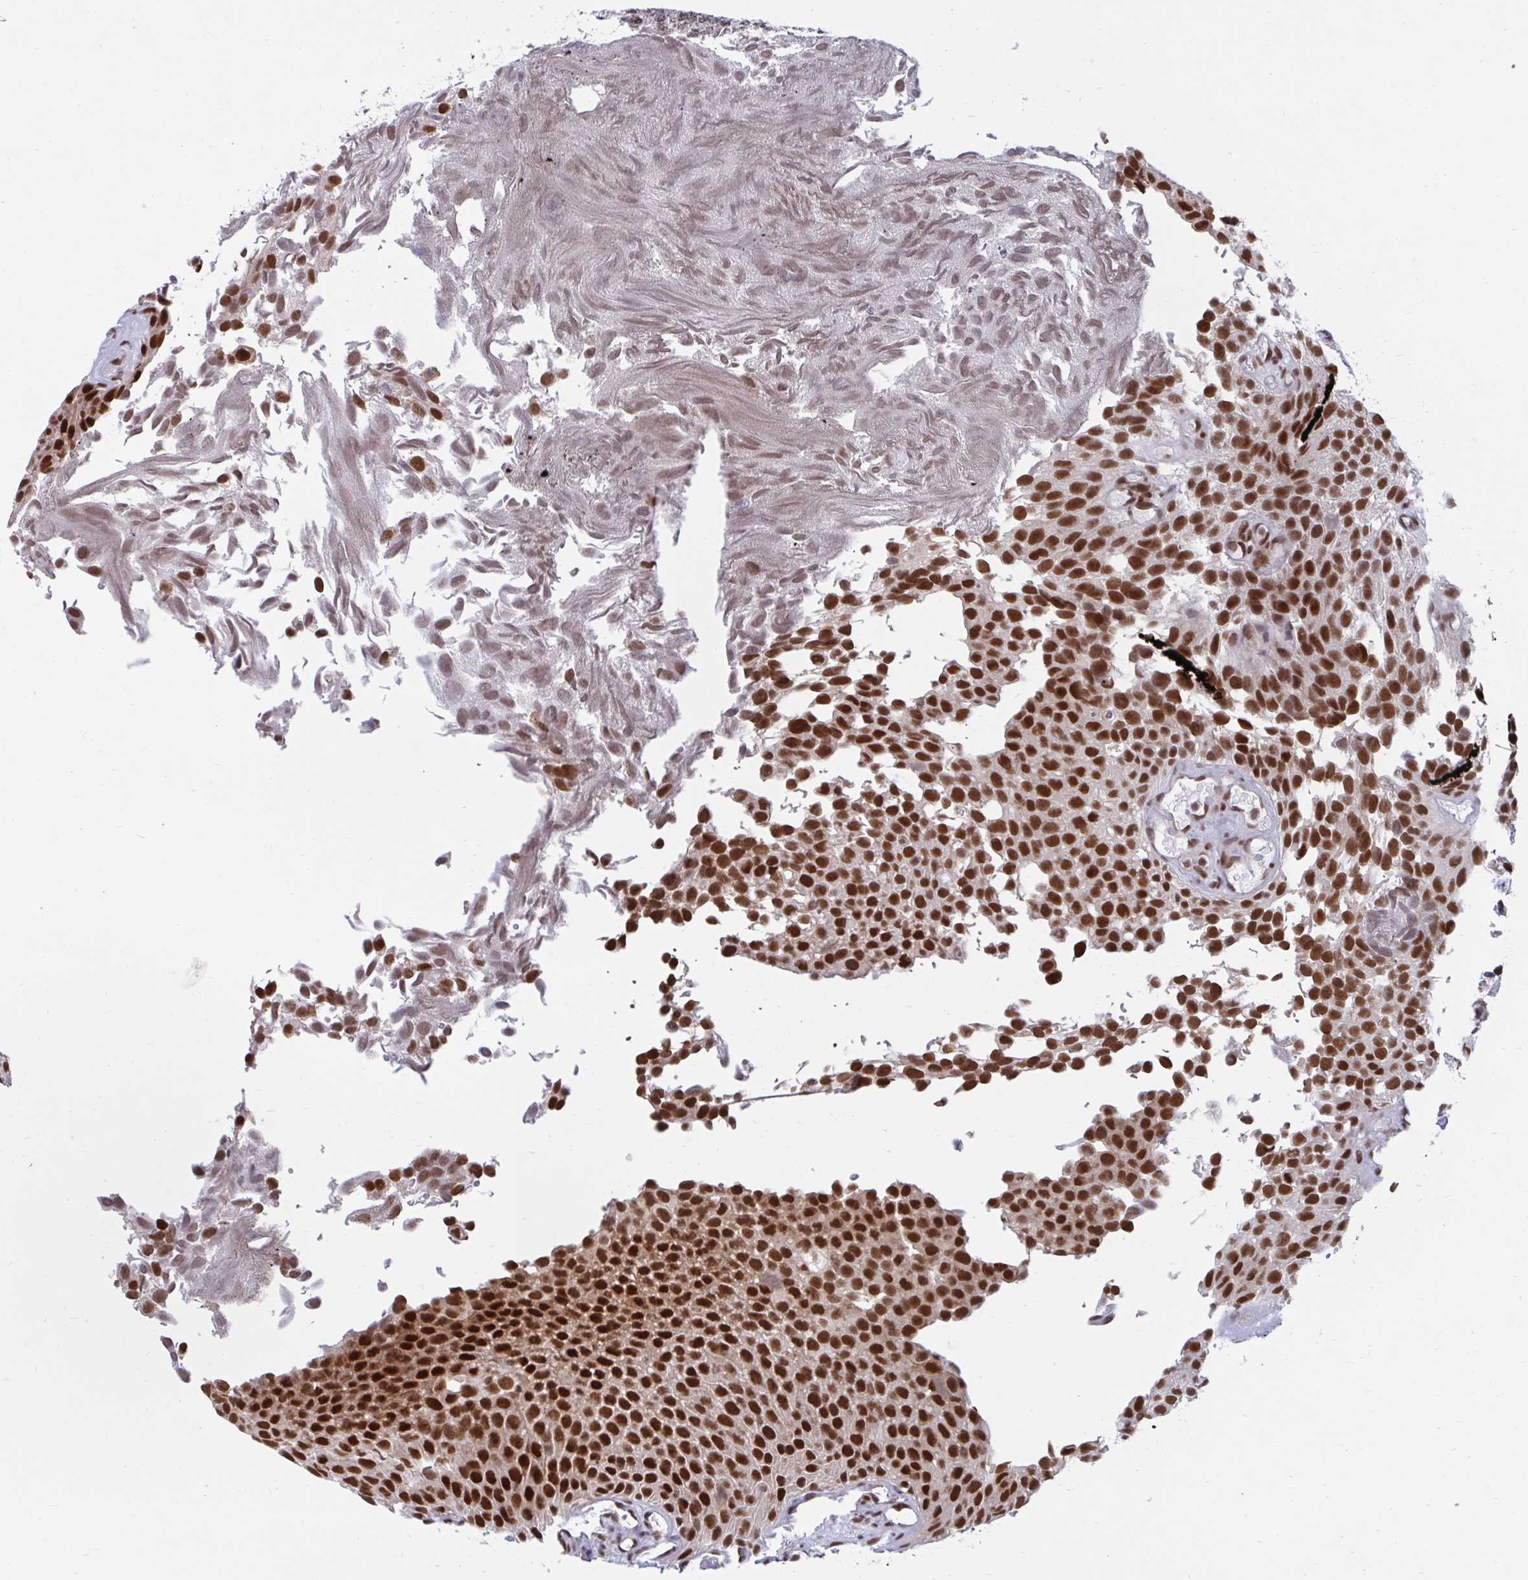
{"staining": {"intensity": "strong", "quantity": ">75%", "location": "nuclear"}, "tissue": "urothelial cancer", "cell_type": "Tumor cells", "image_type": "cancer", "snomed": [{"axis": "morphology", "description": "Urothelial carcinoma, Low grade"}, {"axis": "topography", "description": "Urinary bladder"}], "caption": "A high-resolution photomicrograph shows immunohistochemistry staining of low-grade urothelial carcinoma, which reveals strong nuclear positivity in about >75% of tumor cells. The staining was performed using DAB to visualize the protein expression in brown, while the nuclei were stained in blue with hematoxylin (Magnification: 20x).", "gene": "PHF10", "patient": {"sex": "male", "age": 89}}